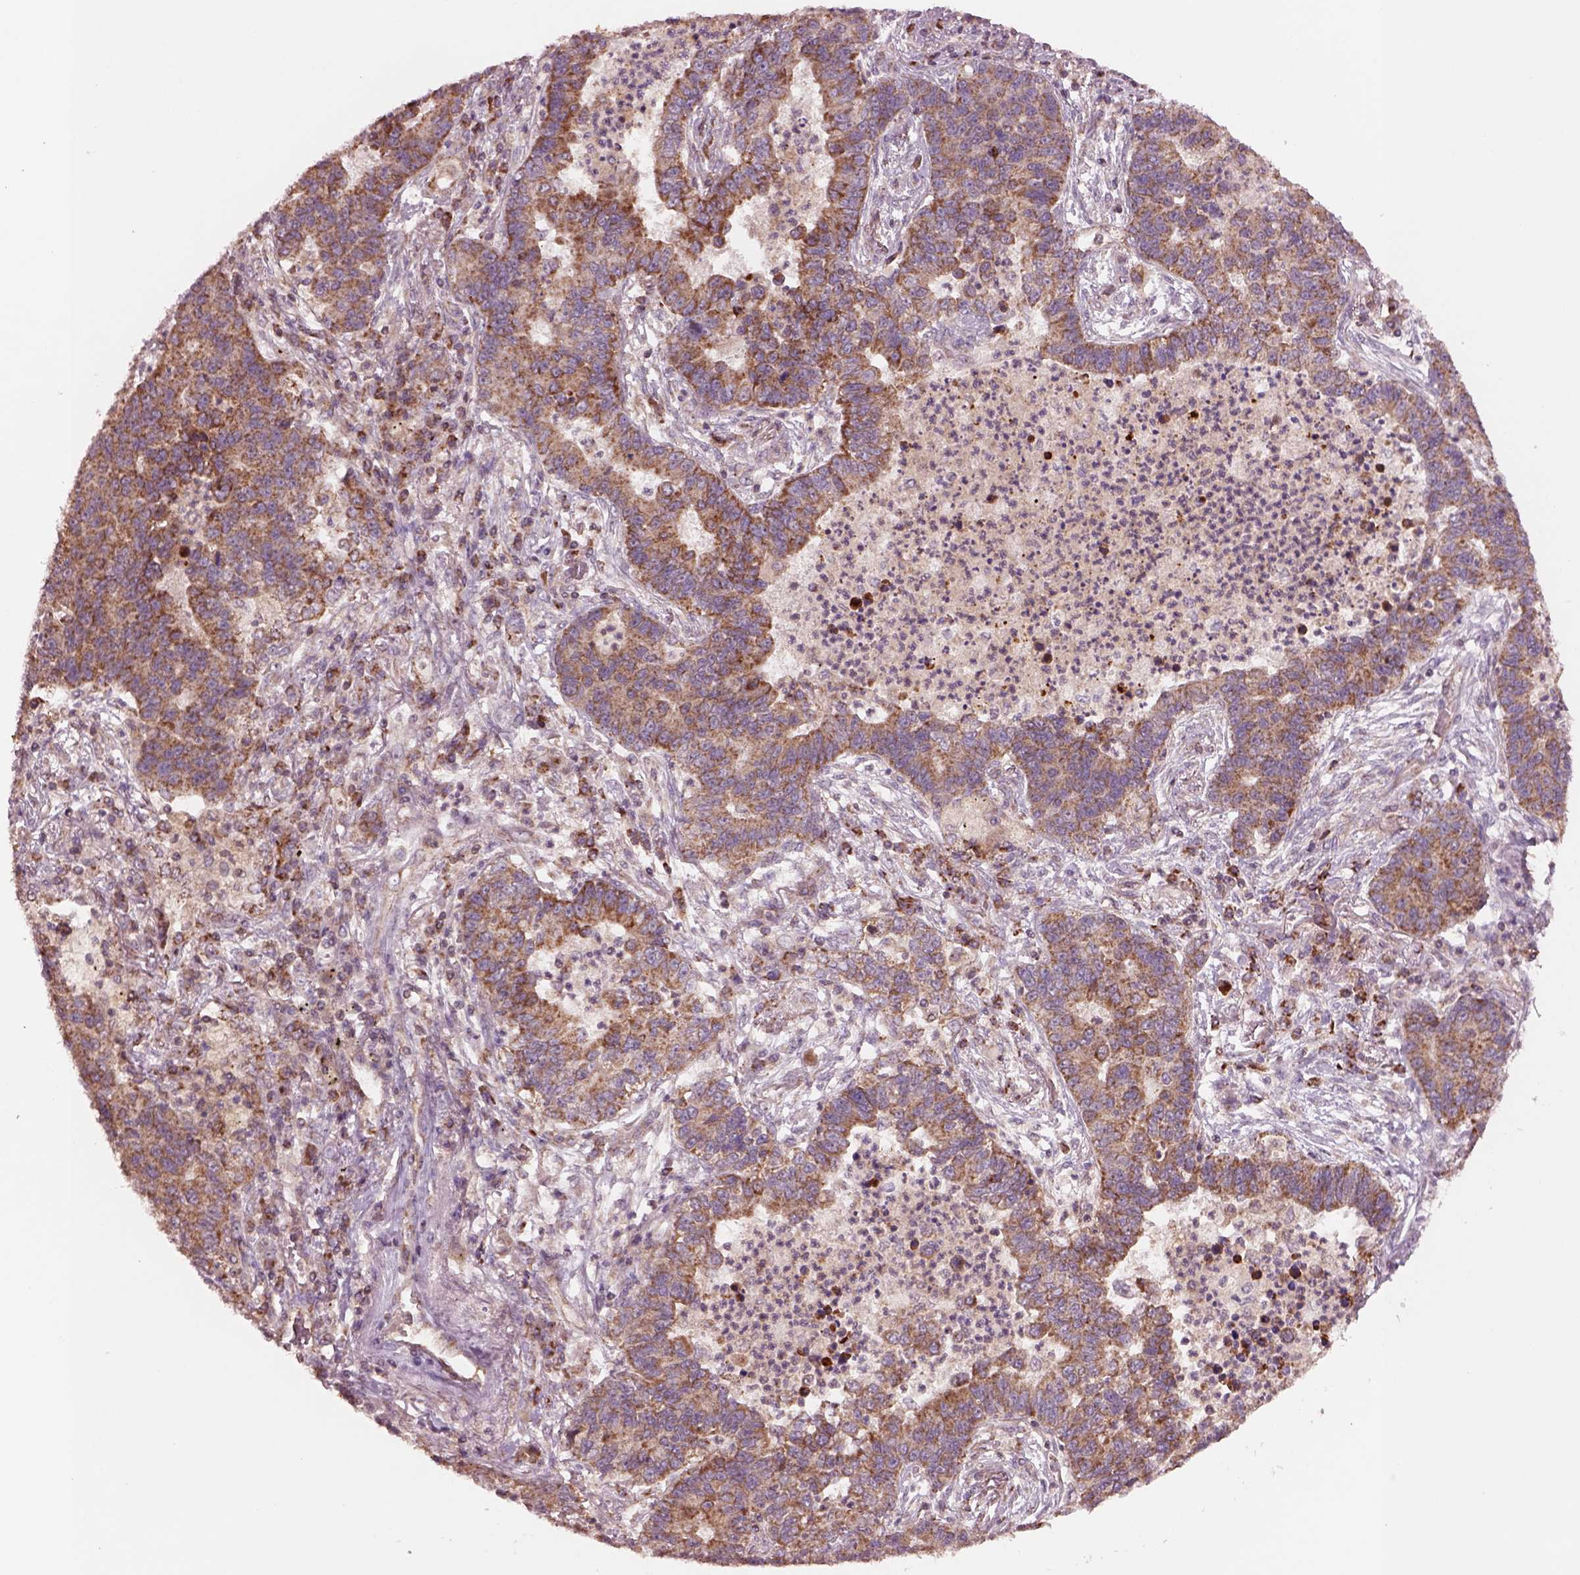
{"staining": {"intensity": "moderate", "quantity": ">75%", "location": "cytoplasmic/membranous"}, "tissue": "lung cancer", "cell_type": "Tumor cells", "image_type": "cancer", "snomed": [{"axis": "morphology", "description": "Adenocarcinoma, NOS"}, {"axis": "topography", "description": "Lung"}], "caption": "DAB (3,3'-diaminobenzidine) immunohistochemical staining of lung cancer (adenocarcinoma) reveals moderate cytoplasmic/membranous protein positivity in about >75% of tumor cells. Nuclei are stained in blue.", "gene": "SLC25A5", "patient": {"sex": "female", "age": 57}}